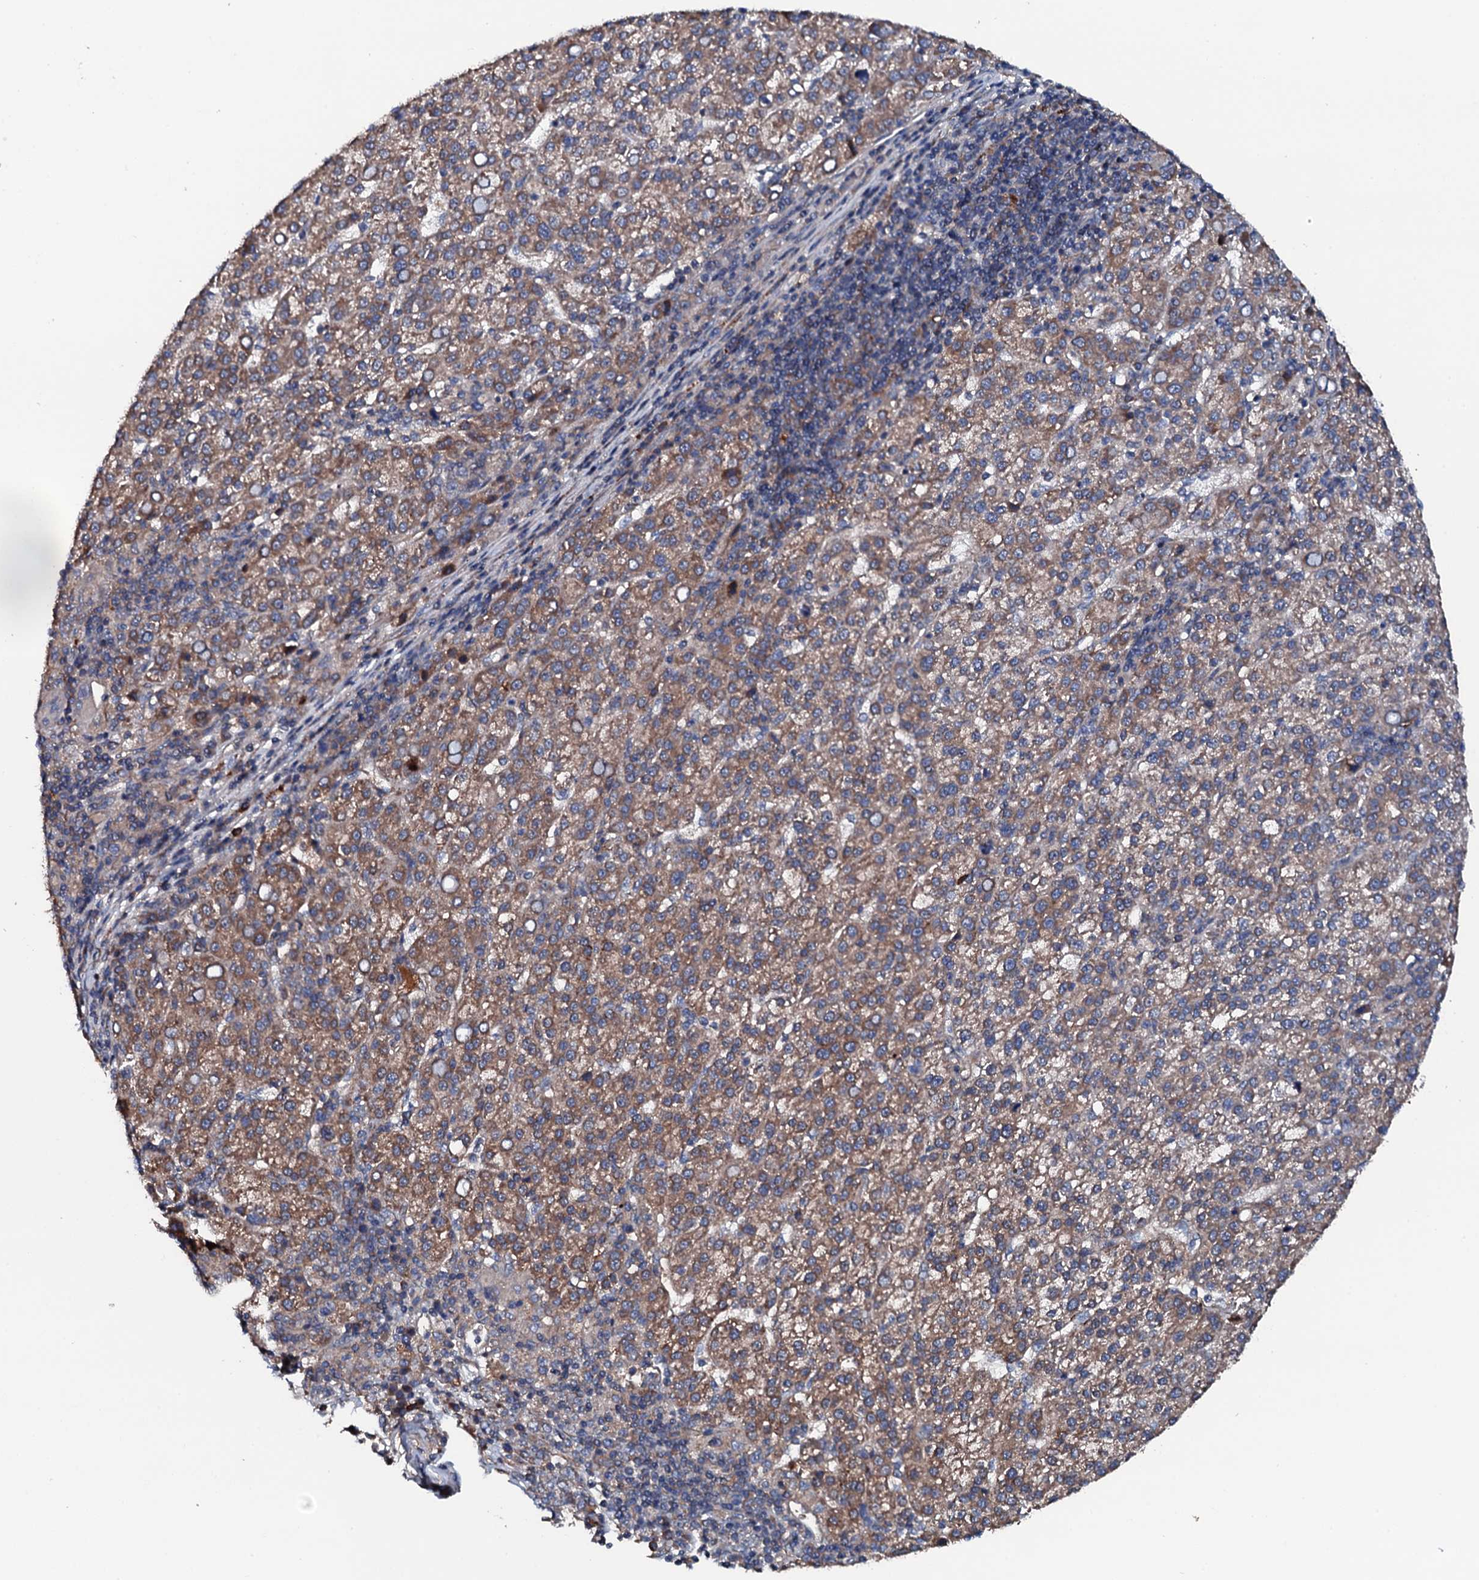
{"staining": {"intensity": "moderate", "quantity": ">75%", "location": "cytoplasmic/membranous"}, "tissue": "liver cancer", "cell_type": "Tumor cells", "image_type": "cancer", "snomed": [{"axis": "morphology", "description": "Carcinoma, Hepatocellular, NOS"}, {"axis": "topography", "description": "Liver"}], "caption": "Moderate cytoplasmic/membranous expression is present in approximately >75% of tumor cells in hepatocellular carcinoma (liver).", "gene": "NEK1", "patient": {"sex": "female", "age": 58}}